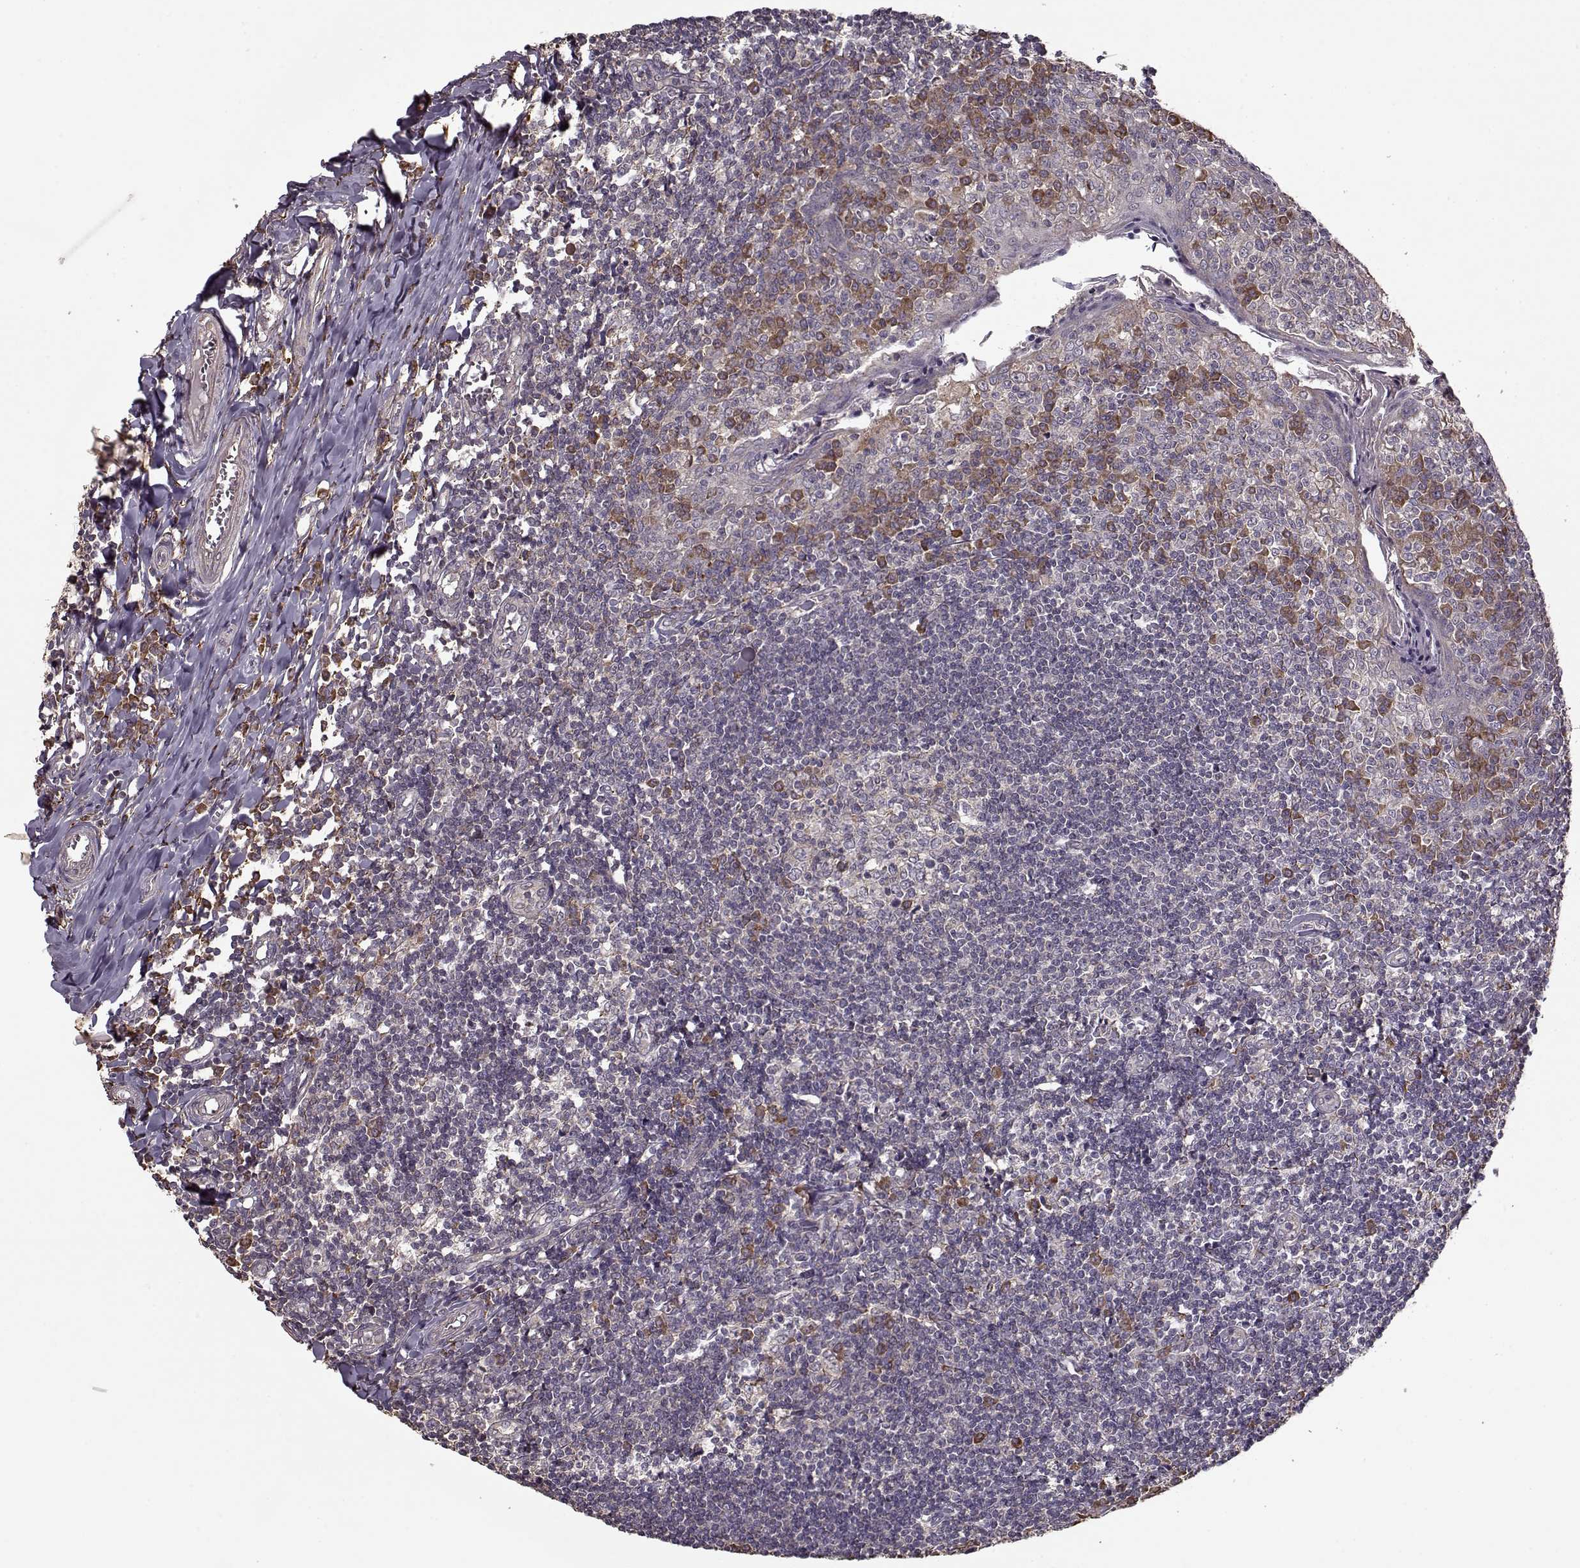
{"staining": {"intensity": "strong", "quantity": "<25%", "location": "cytoplasmic/membranous"}, "tissue": "tonsil", "cell_type": "Germinal center cells", "image_type": "normal", "snomed": [{"axis": "morphology", "description": "Normal tissue, NOS"}, {"axis": "topography", "description": "Tonsil"}], "caption": "A brown stain shows strong cytoplasmic/membranous expression of a protein in germinal center cells of unremarkable tonsil. (brown staining indicates protein expression, while blue staining denotes nuclei).", "gene": "IMMP1L", "patient": {"sex": "female", "age": 12}}